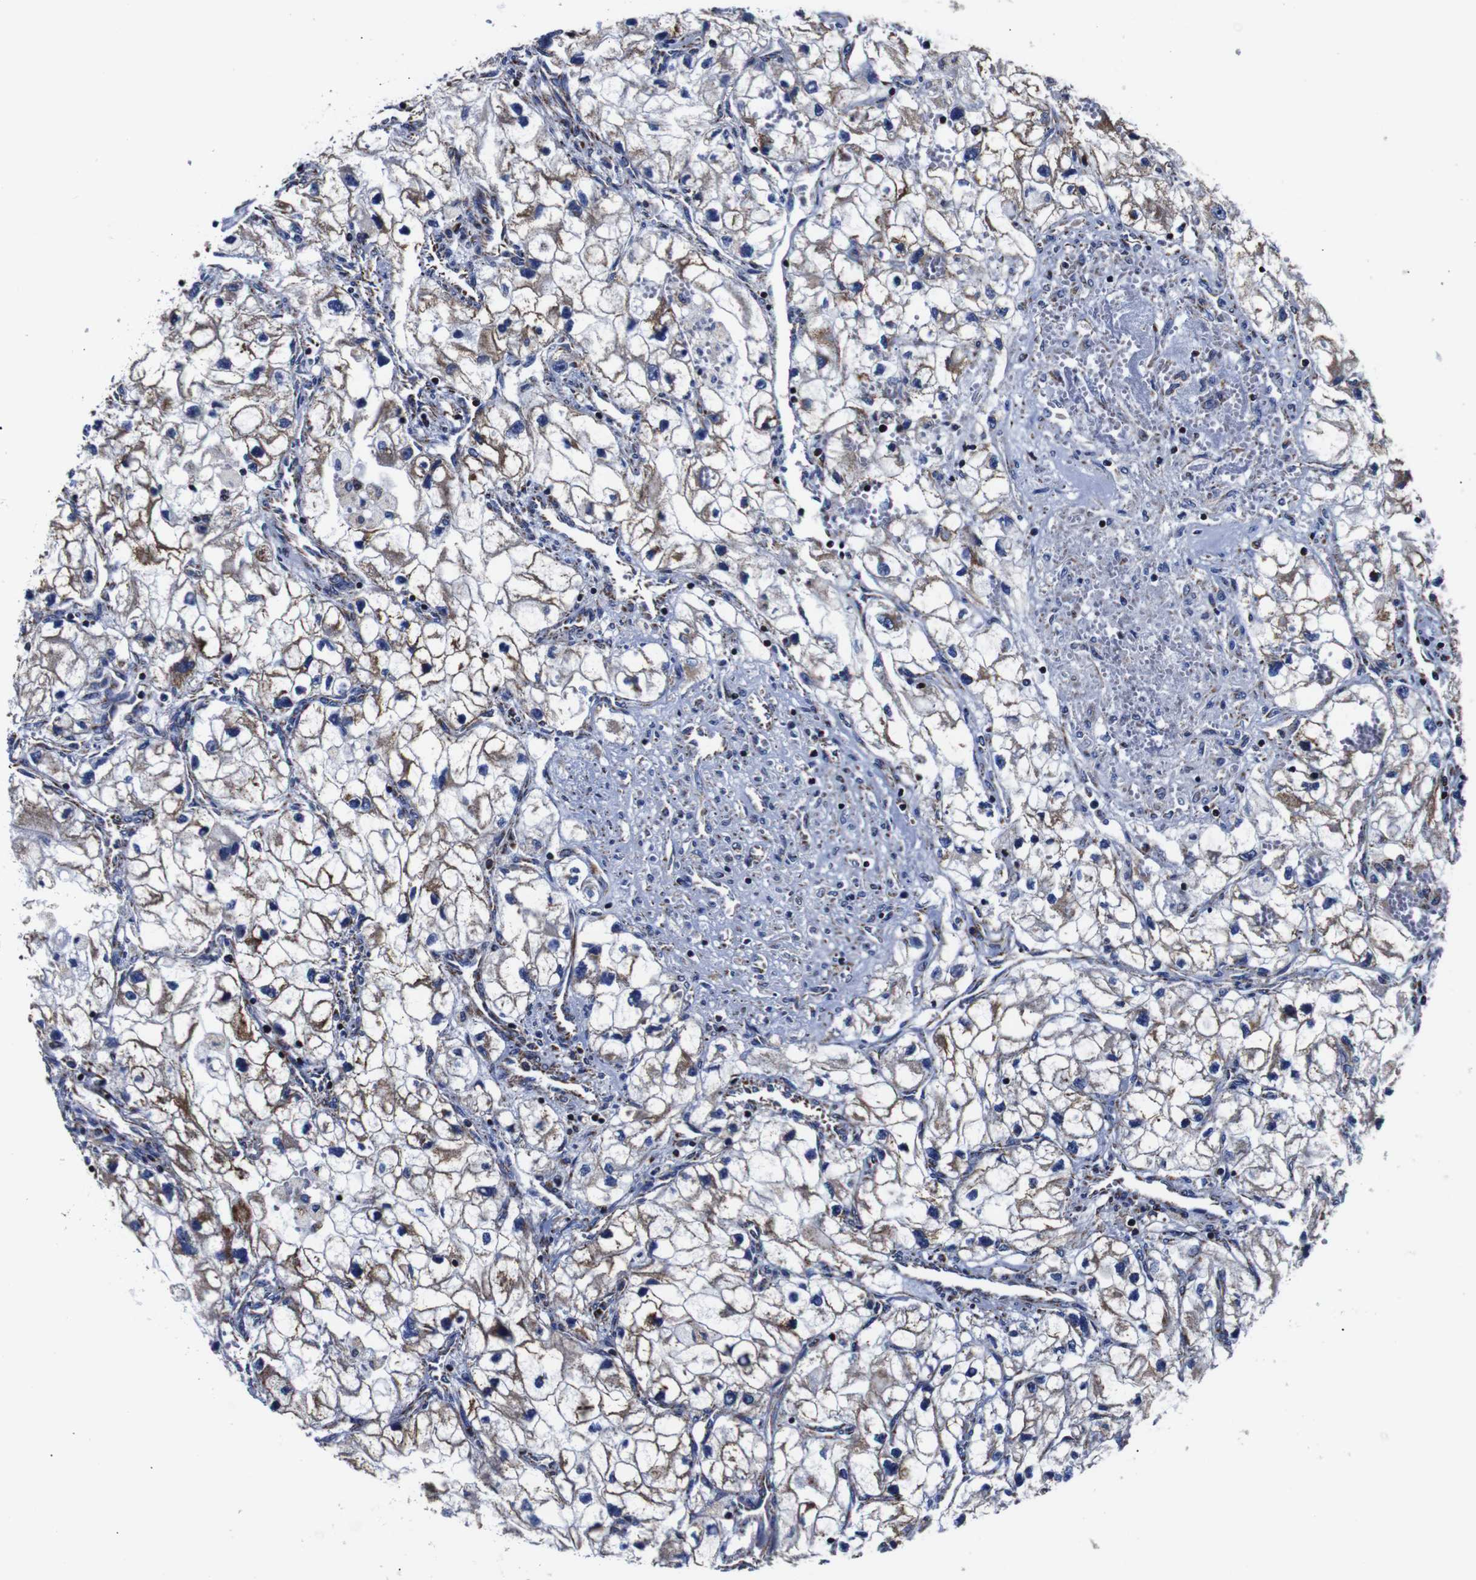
{"staining": {"intensity": "moderate", "quantity": ">75%", "location": "cytoplasmic/membranous"}, "tissue": "renal cancer", "cell_type": "Tumor cells", "image_type": "cancer", "snomed": [{"axis": "morphology", "description": "Adenocarcinoma, NOS"}, {"axis": "topography", "description": "Kidney"}], "caption": "A histopathology image of renal cancer (adenocarcinoma) stained for a protein exhibits moderate cytoplasmic/membranous brown staining in tumor cells.", "gene": "FKBP9", "patient": {"sex": "female", "age": 70}}